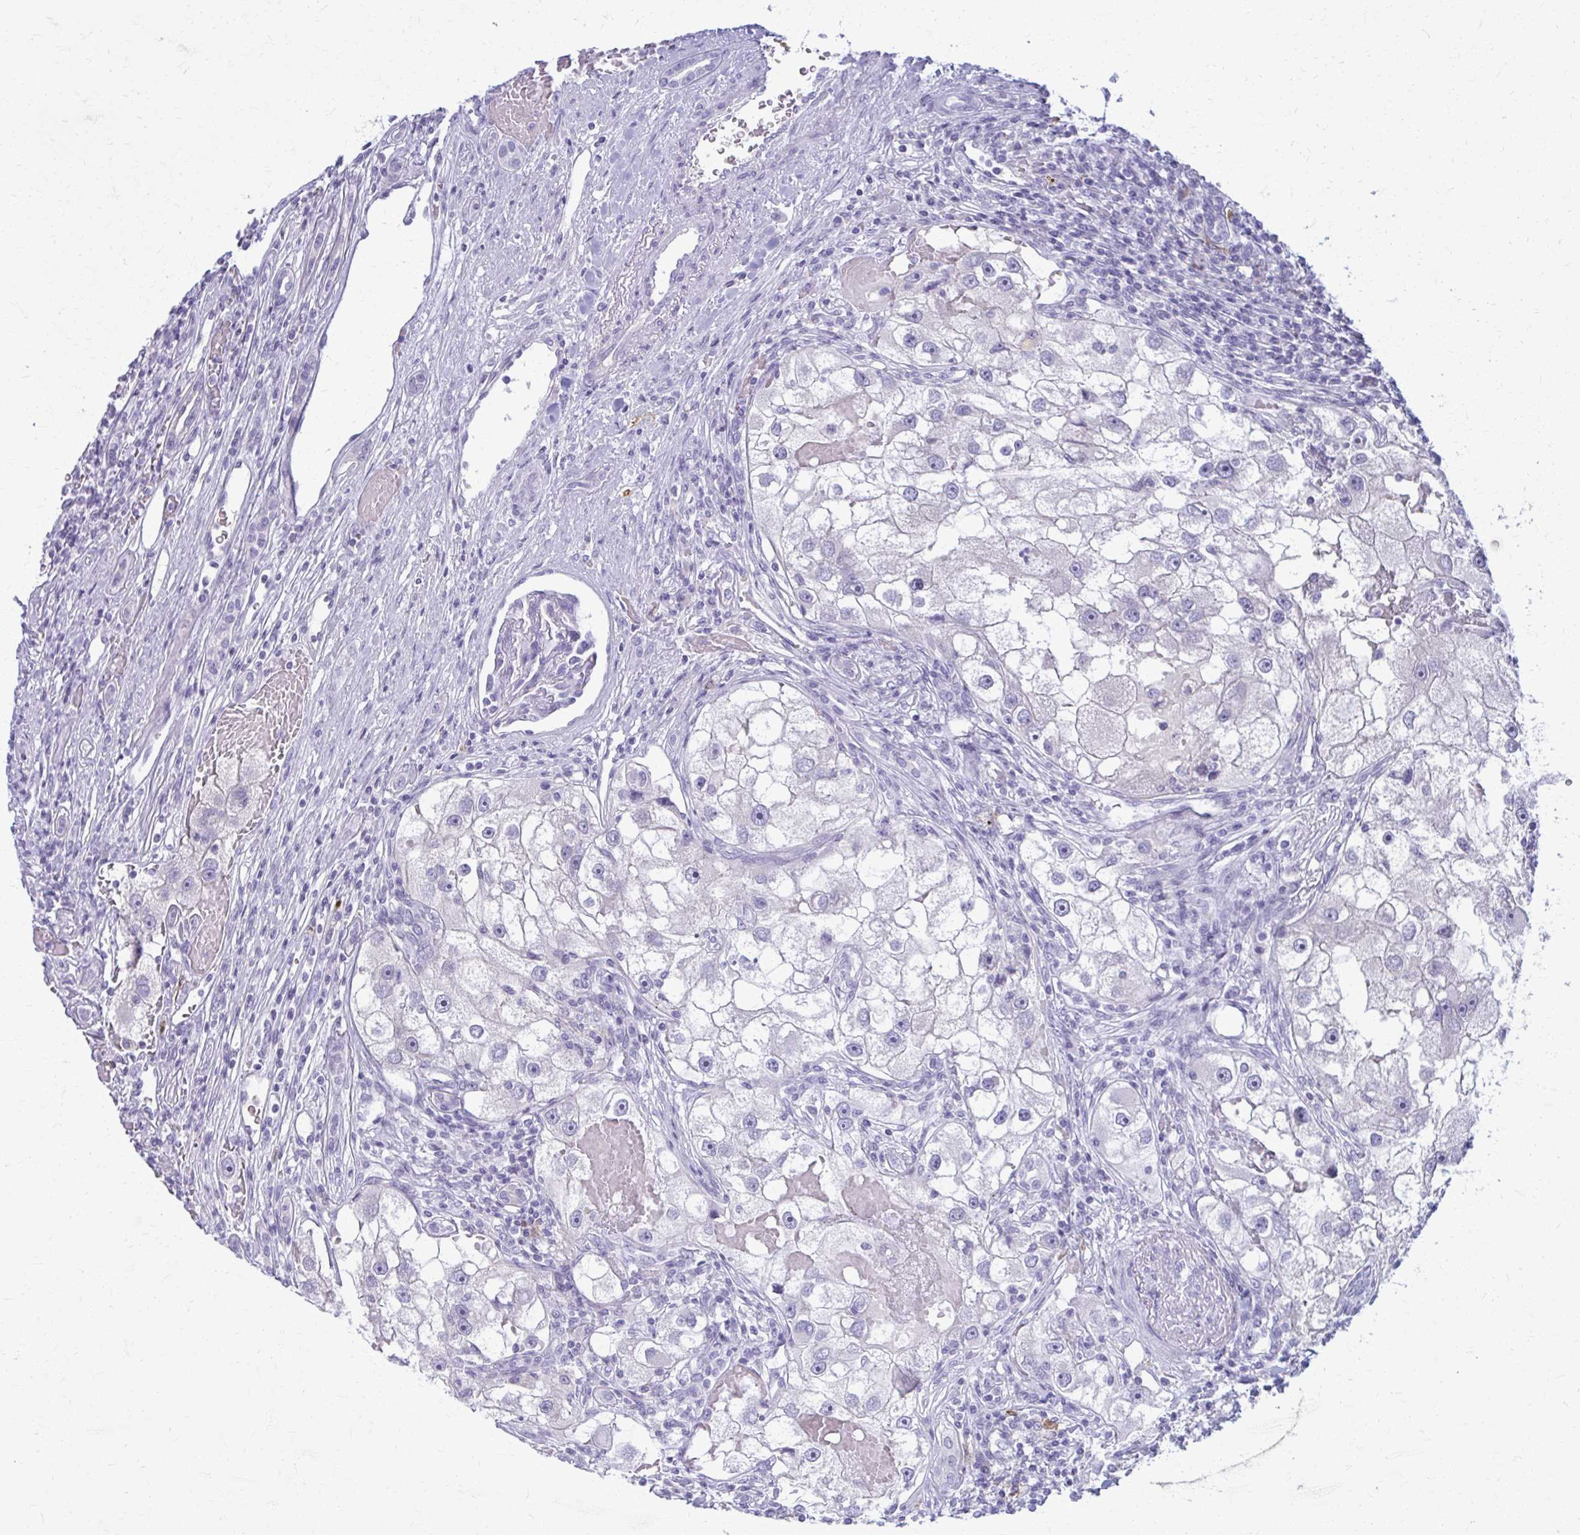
{"staining": {"intensity": "negative", "quantity": "none", "location": "none"}, "tissue": "renal cancer", "cell_type": "Tumor cells", "image_type": "cancer", "snomed": [{"axis": "morphology", "description": "Adenocarcinoma, NOS"}, {"axis": "topography", "description": "Kidney"}], "caption": "Immunohistochemical staining of renal cancer (adenocarcinoma) shows no significant positivity in tumor cells.", "gene": "OR4M1", "patient": {"sex": "male", "age": 63}}